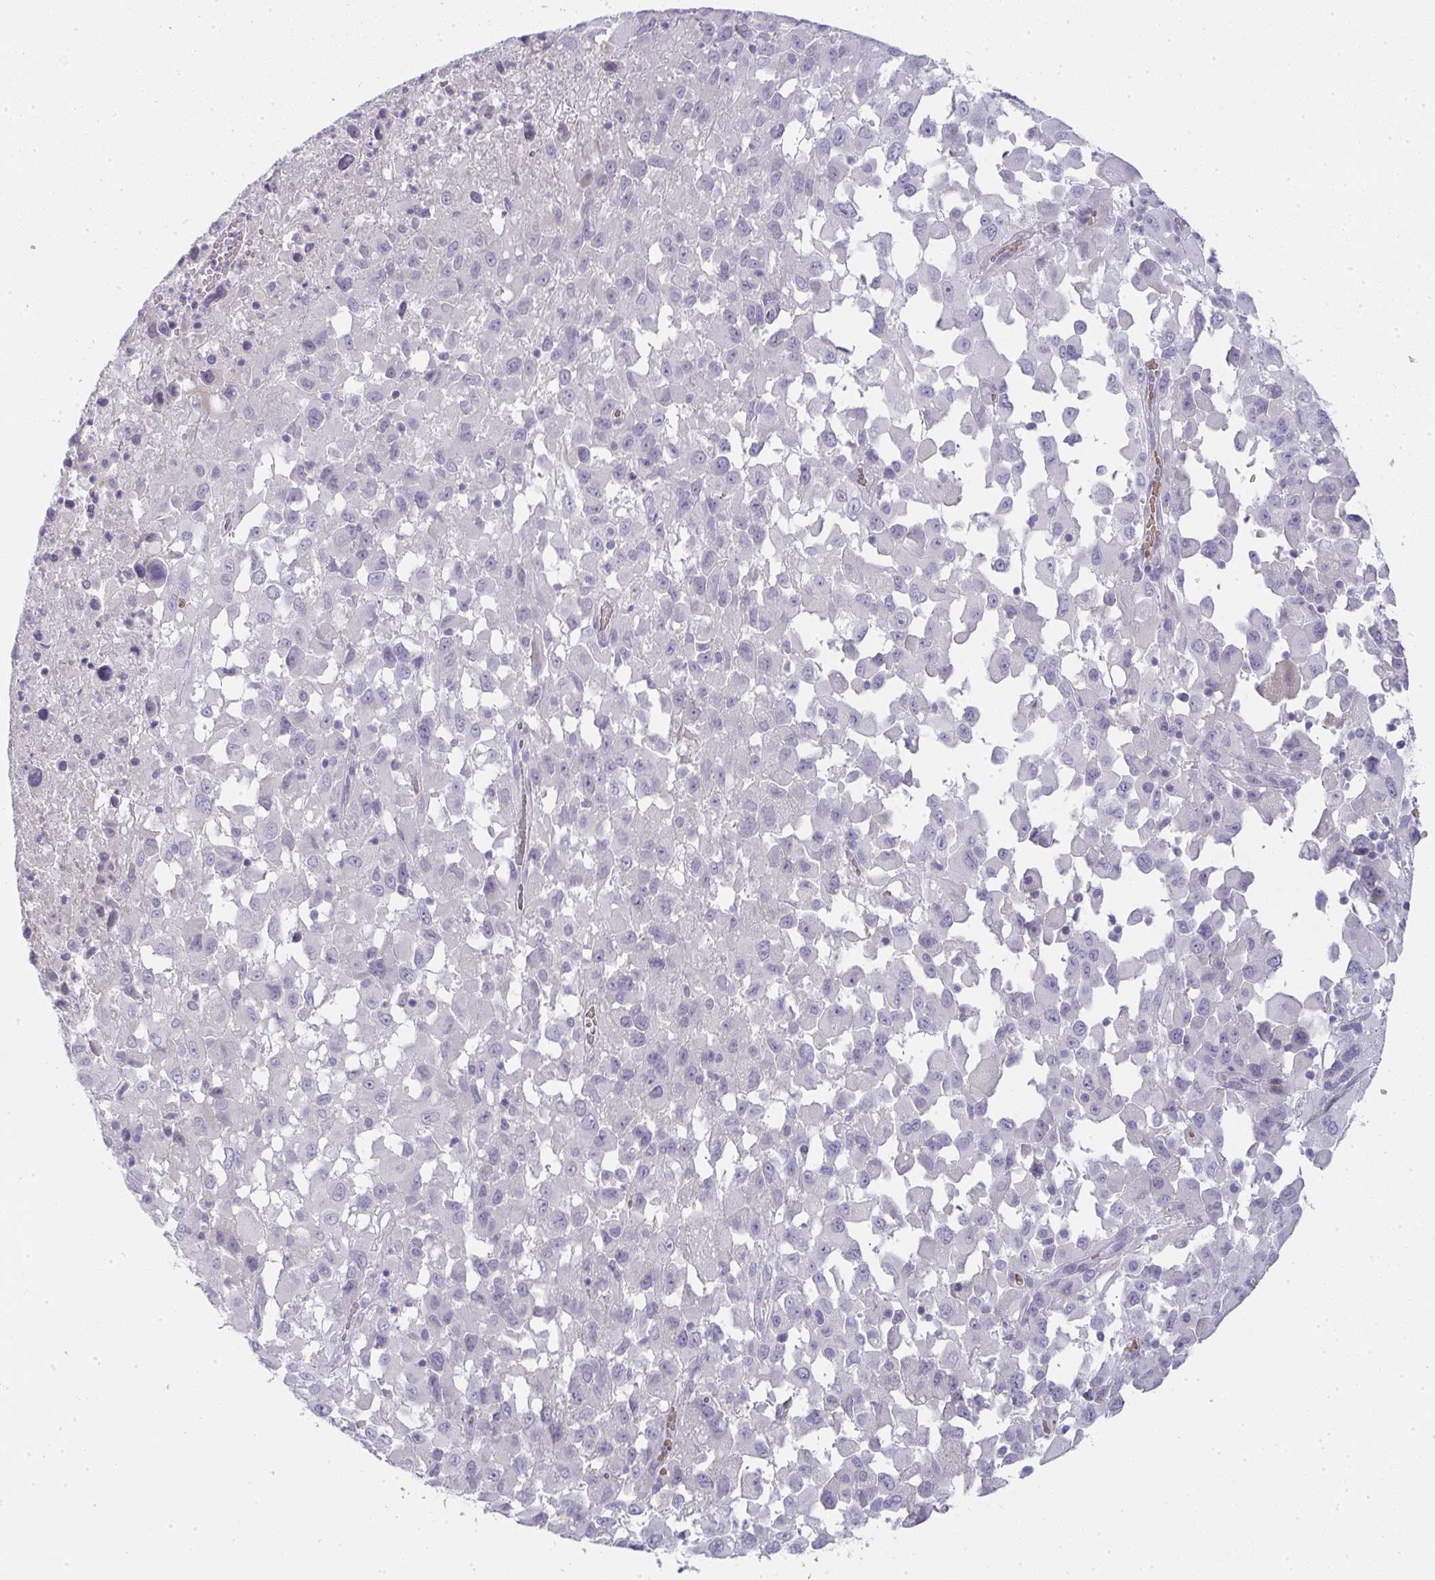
{"staining": {"intensity": "negative", "quantity": "none", "location": "none"}, "tissue": "melanoma", "cell_type": "Tumor cells", "image_type": "cancer", "snomed": [{"axis": "morphology", "description": "Malignant melanoma, Metastatic site"}, {"axis": "topography", "description": "Soft tissue"}], "caption": "An IHC image of melanoma is shown. There is no staining in tumor cells of melanoma.", "gene": "SHB", "patient": {"sex": "male", "age": 50}}